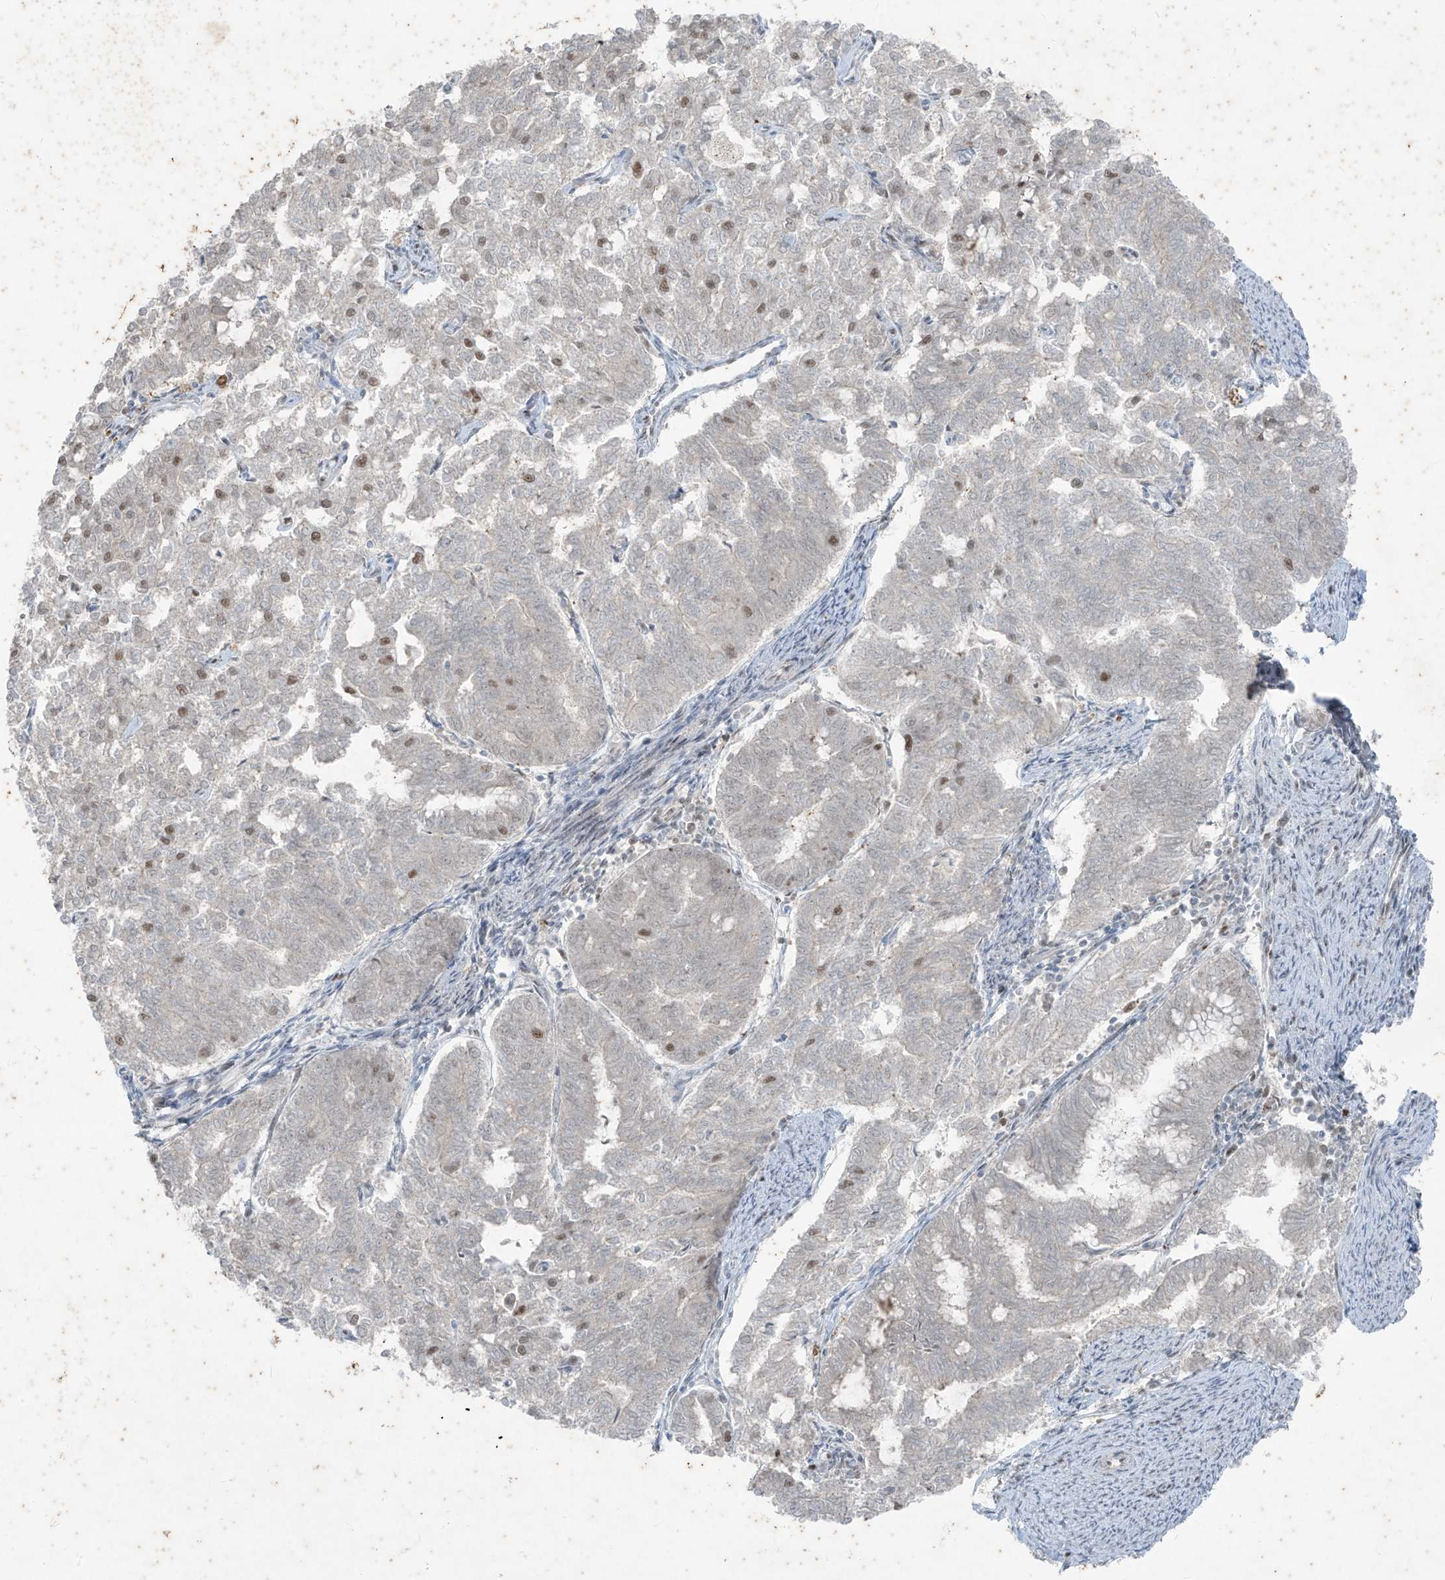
{"staining": {"intensity": "moderate", "quantity": "<25%", "location": "nuclear"}, "tissue": "endometrial cancer", "cell_type": "Tumor cells", "image_type": "cancer", "snomed": [{"axis": "morphology", "description": "Adenocarcinoma, NOS"}, {"axis": "topography", "description": "Endometrium"}], "caption": "Immunohistochemical staining of human endometrial cancer shows moderate nuclear protein staining in approximately <25% of tumor cells. (DAB IHC with brightfield microscopy, high magnification).", "gene": "ZNF354B", "patient": {"sex": "female", "age": 79}}